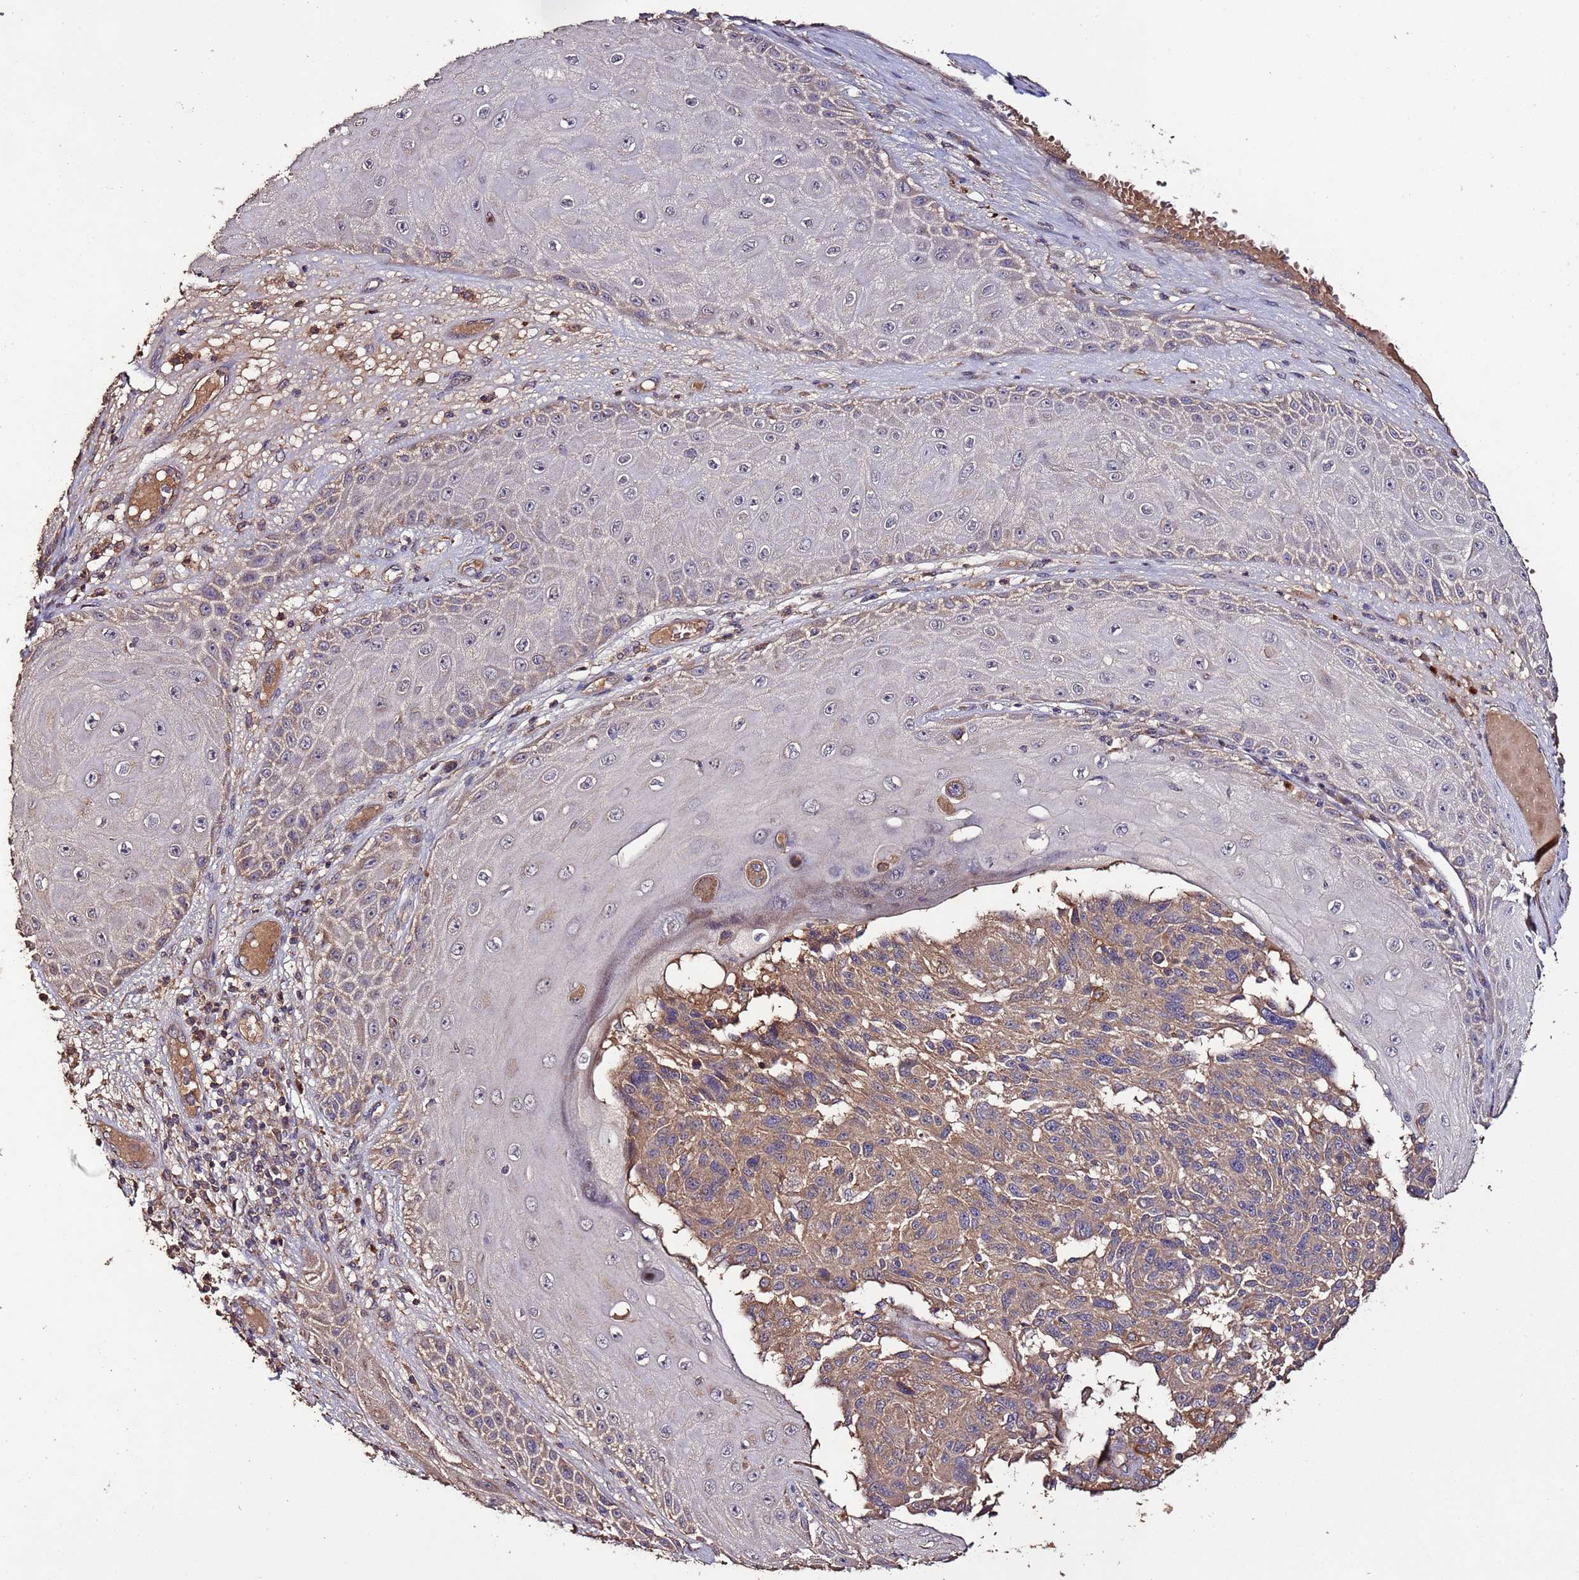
{"staining": {"intensity": "moderate", "quantity": ">75%", "location": "cytoplasmic/membranous"}, "tissue": "melanoma", "cell_type": "Tumor cells", "image_type": "cancer", "snomed": [{"axis": "morphology", "description": "Malignant melanoma, NOS"}, {"axis": "topography", "description": "Skin"}], "caption": "An IHC image of tumor tissue is shown. Protein staining in brown highlights moderate cytoplasmic/membranous positivity in malignant melanoma within tumor cells.", "gene": "RPS15A", "patient": {"sex": "male", "age": 53}}